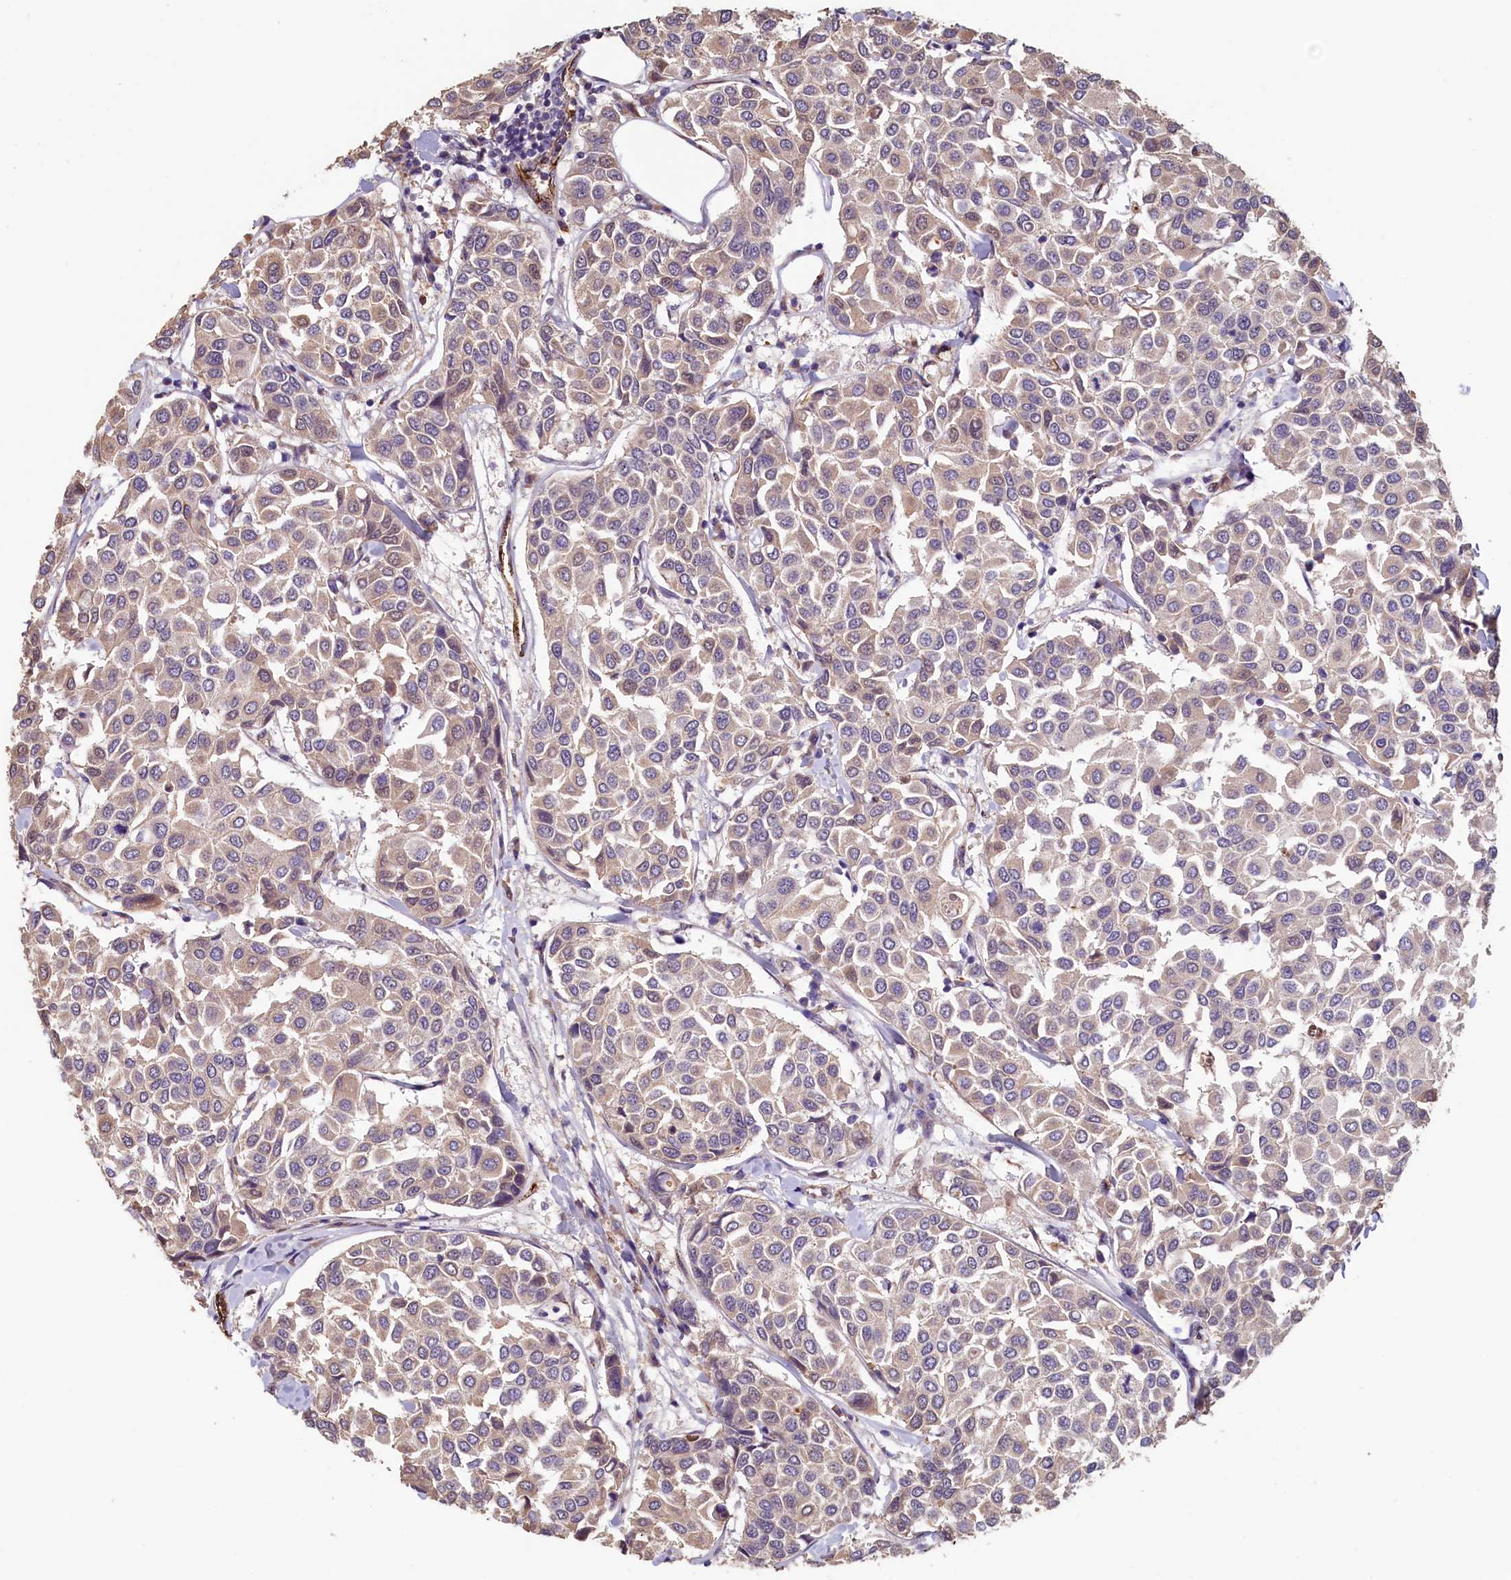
{"staining": {"intensity": "weak", "quantity": ">75%", "location": "cytoplasmic/membranous"}, "tissue": "breast cancer", "cell_type": "Tumor cells", "image_type": "cancer", "snomed": [{"axis": "morphology", "description": "Duct carcinoma"}, {"axis": "topography", "description": "Breast"}], "caption": "Weak cytoplasmic/membranous expression for a protein is identified in approximately >75% of tumor cells of breast cancer using immunohistochemistry (IHC).", "gene": "ACSBG1", "patient": {"sex": "female", "age": 55}}